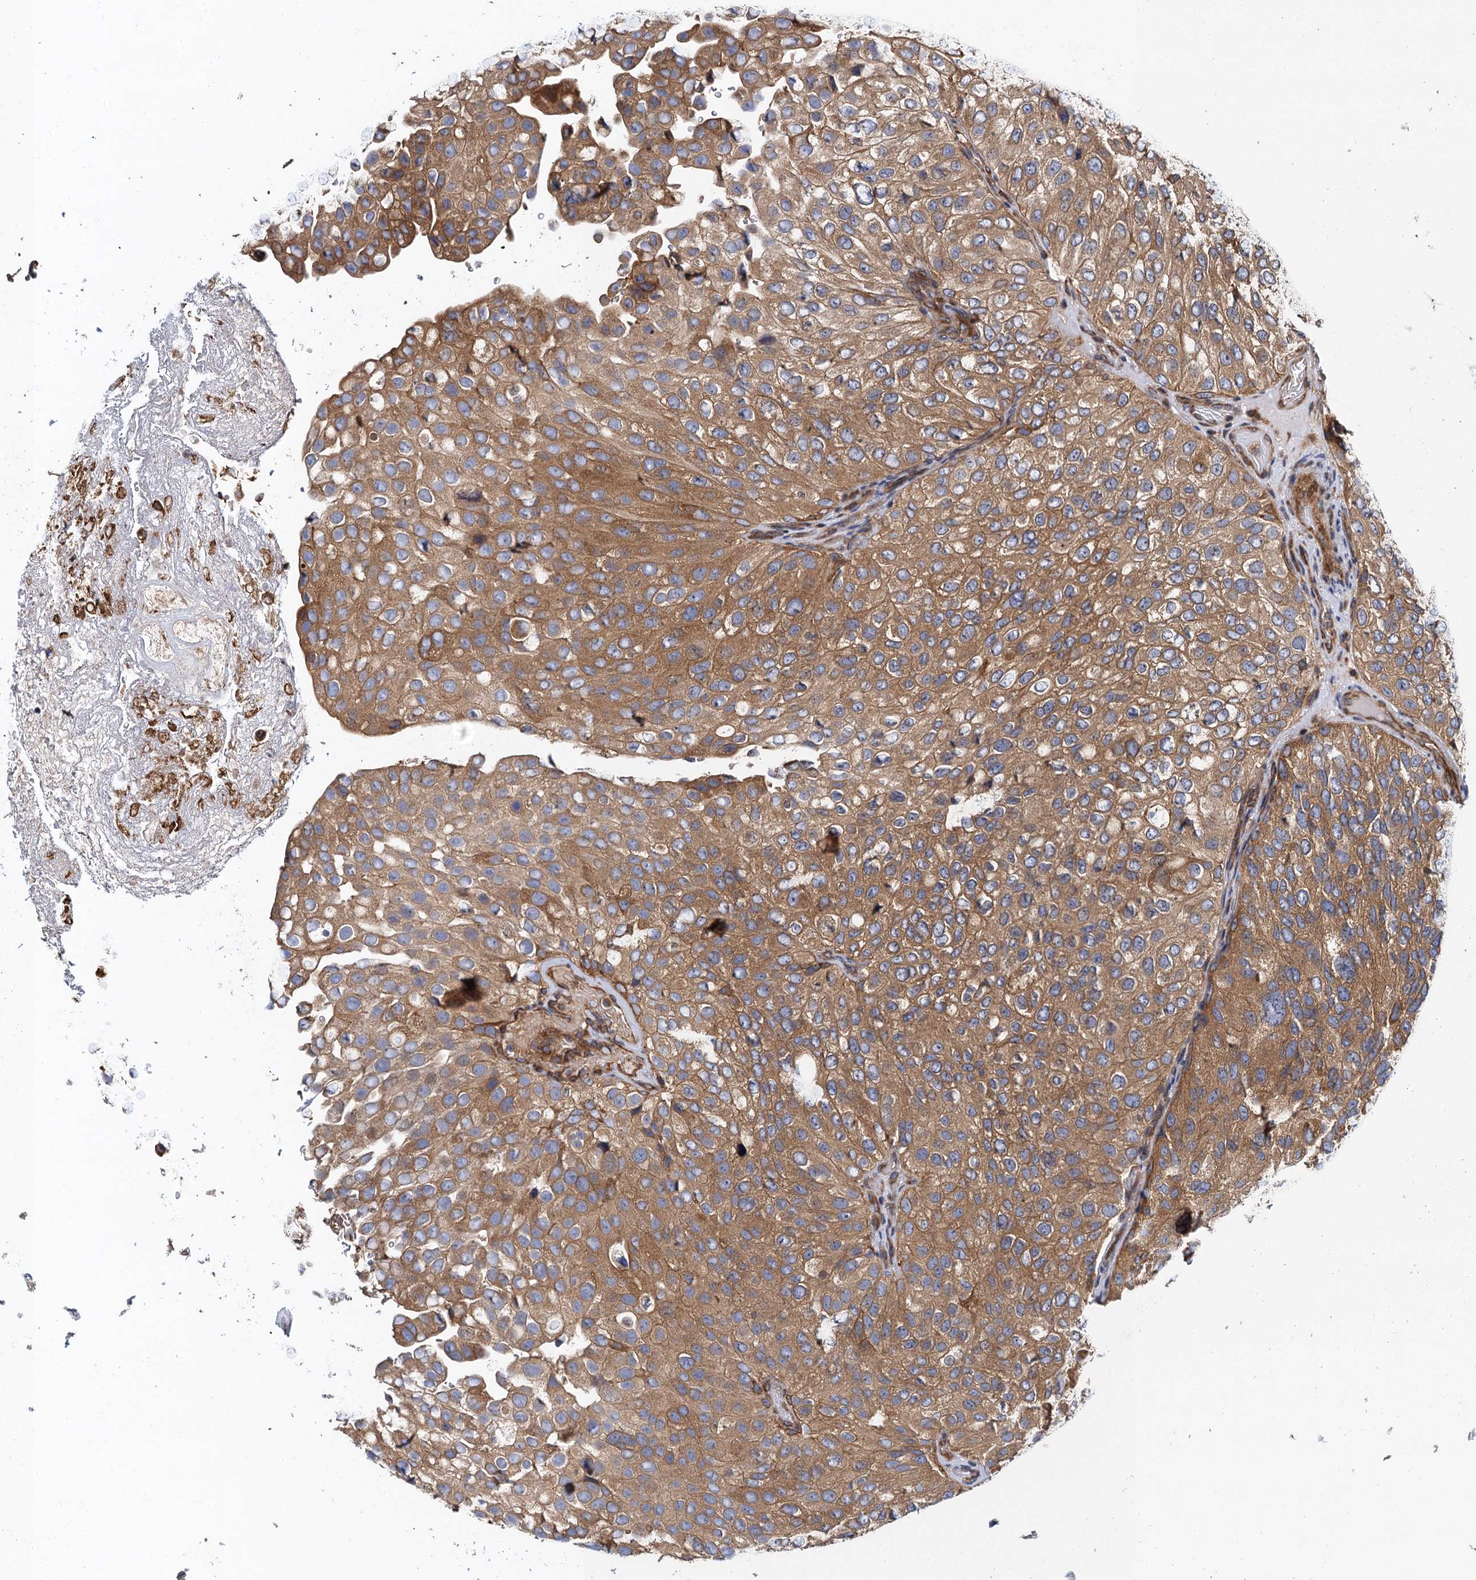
{"staining": {"intensity": "moderate", "quantity": ">75%", "location": "cytoplasmic/membranous"}, "tissue": "urothelial cancer", "cell_type": "Tumor cells", "image_type": "cancer", "snomed": [{"axis": "morphology", "description": "Urothelial carcinoma, Low grade"}, {"axis": "topography", "description": "Urinary bladder"}], "caption": "A high-resolution histopathology image shows immunohistochemistry (IHC) staining of urothelial cancer, which shows moderate cytoplasmic/membranous positivity in about >75% of tumor cells.", "gene": "MDM1", "patient": {"sex": "male", "age": 78}}